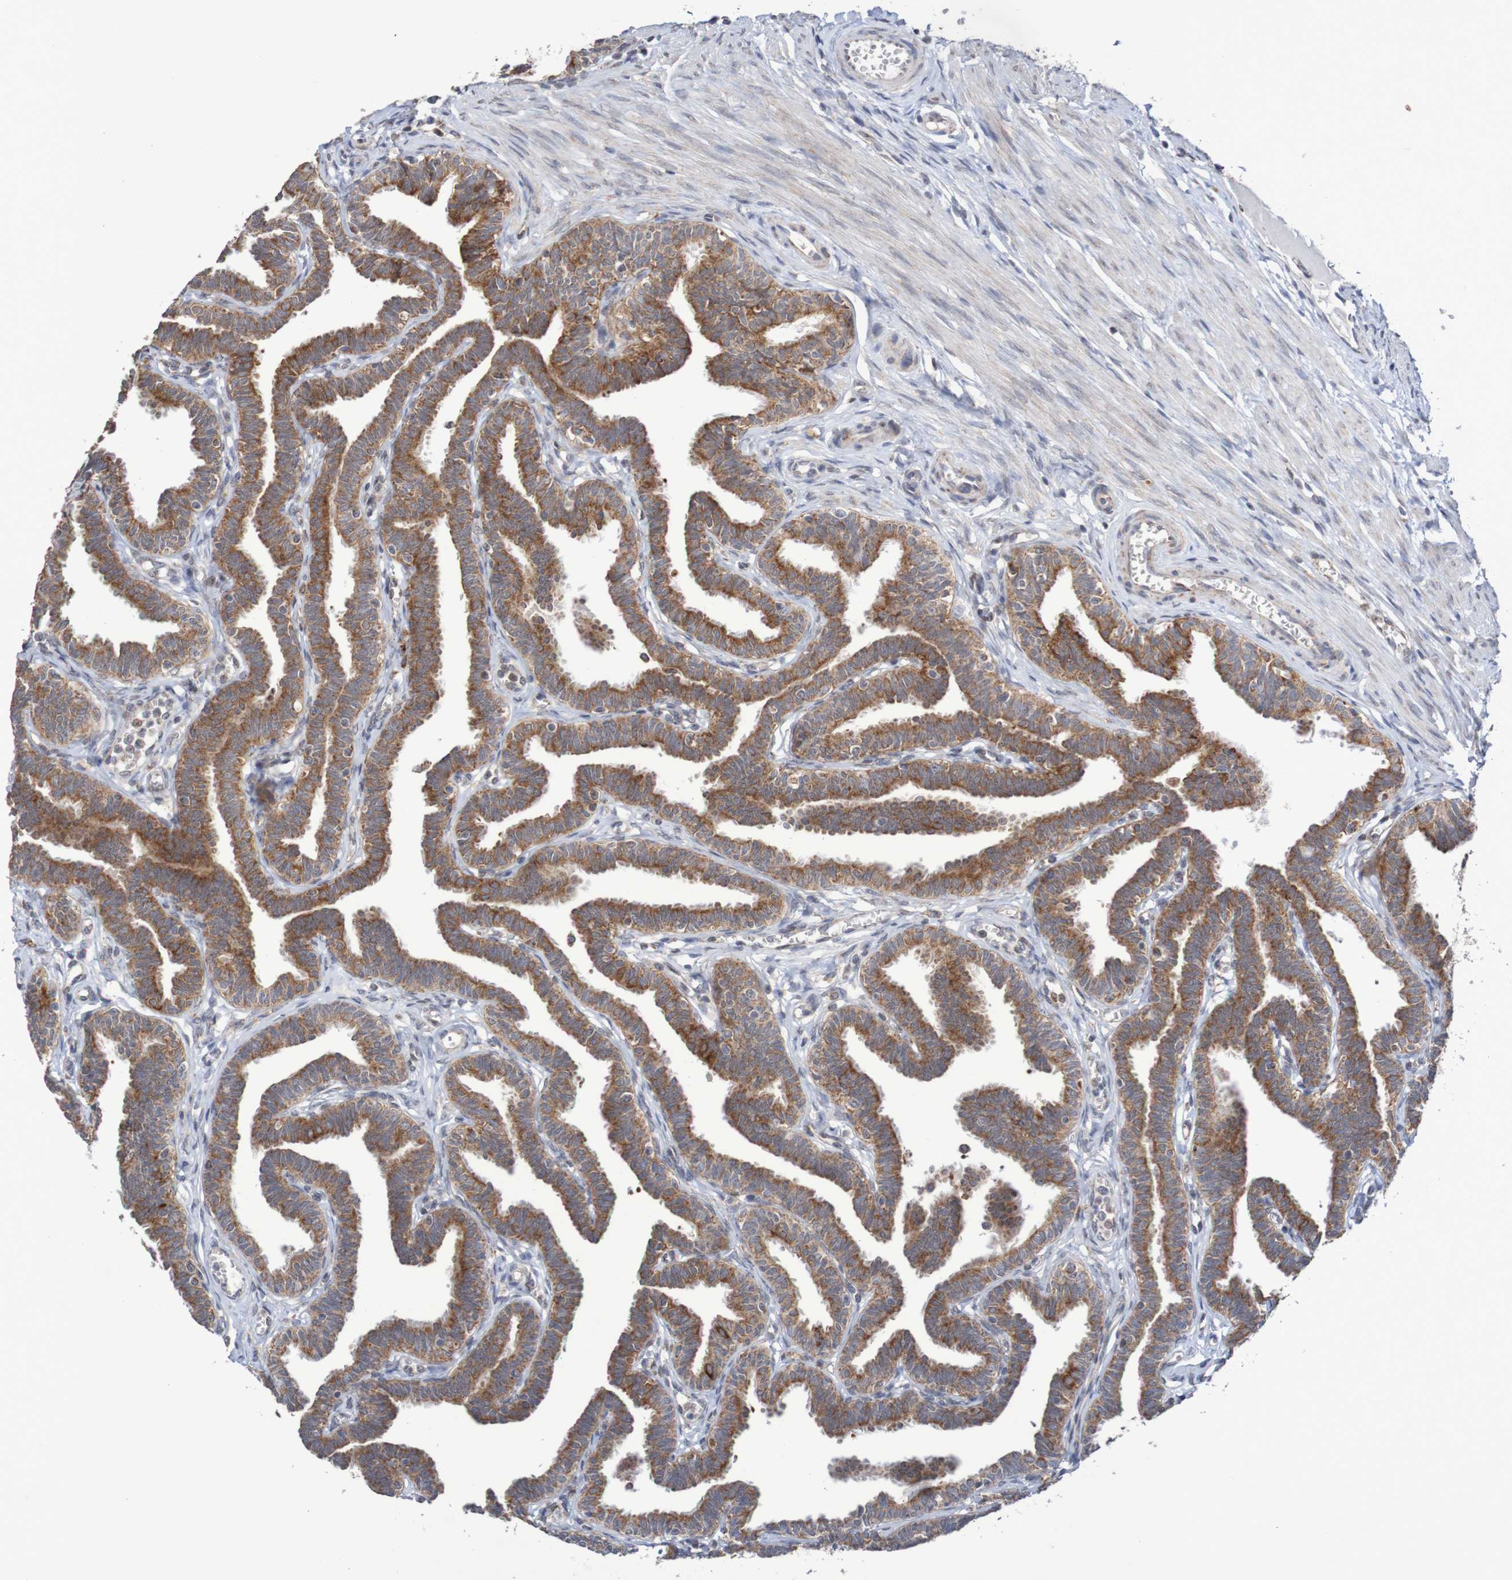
{"staining": {"intensity": "strong", "quantity": ">75%", "location": "cytoplasmic/membranous"}, "tissue": "fallopian tube", "cell_type": "Glandular cells", "image_type": "normal", "snomed": [{"axis": "morphology", "description": "Normal tissue, NOS"}, {"axis": "topography", "description": "Fallopian tube"}, {"axis": "topography", "description": "Ovary"}], "caption": "Brown immunohistochemical staining in normal human fallopian tube shows strong cytoplasmic/membranous positivity in about >75% of glandular cells.", "gene": "DVL1", "patient": {"sex": "female", "age": 23}}